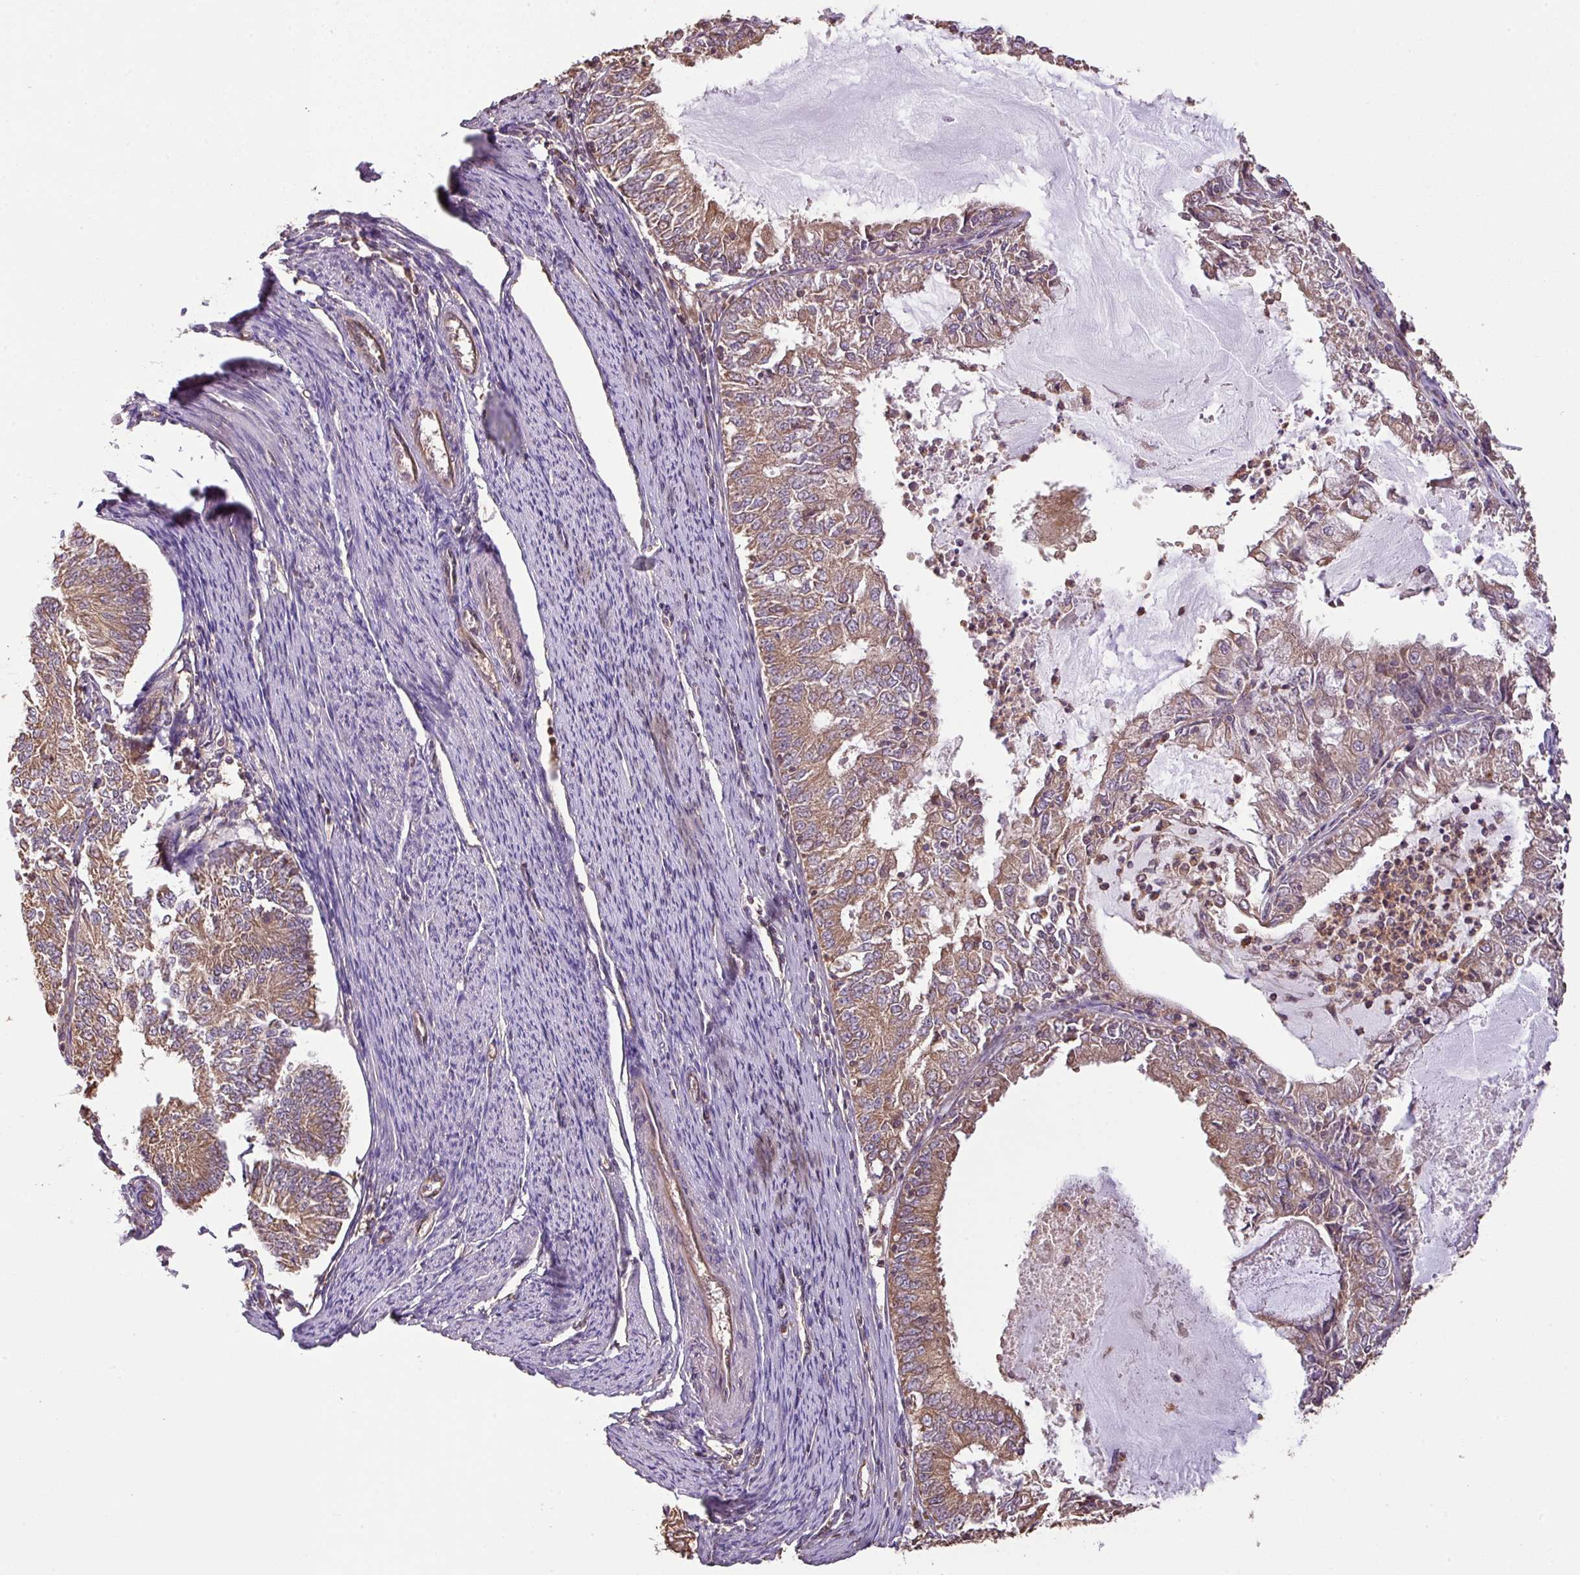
{"staining": {"intensity": "moderate", "quantity": ">75%", "location": "cytoplasmic/membranous"}, "tissue": "endometrial cancer", "cell_type": "Tumor cells", "image_type": "cancer", "snomed": [{"axis": "morphology", "description": "Adenocarcinoma, NOS"}, {"axis": "topography", "description": "Endometrium"}], "caption": "A brown stain labels moderate cytoplasmic/membranous staining of a protein in endometrial cancer tumor cells.", "gene": "VENTX", "patient": {"sex": "female", "age": 57}}